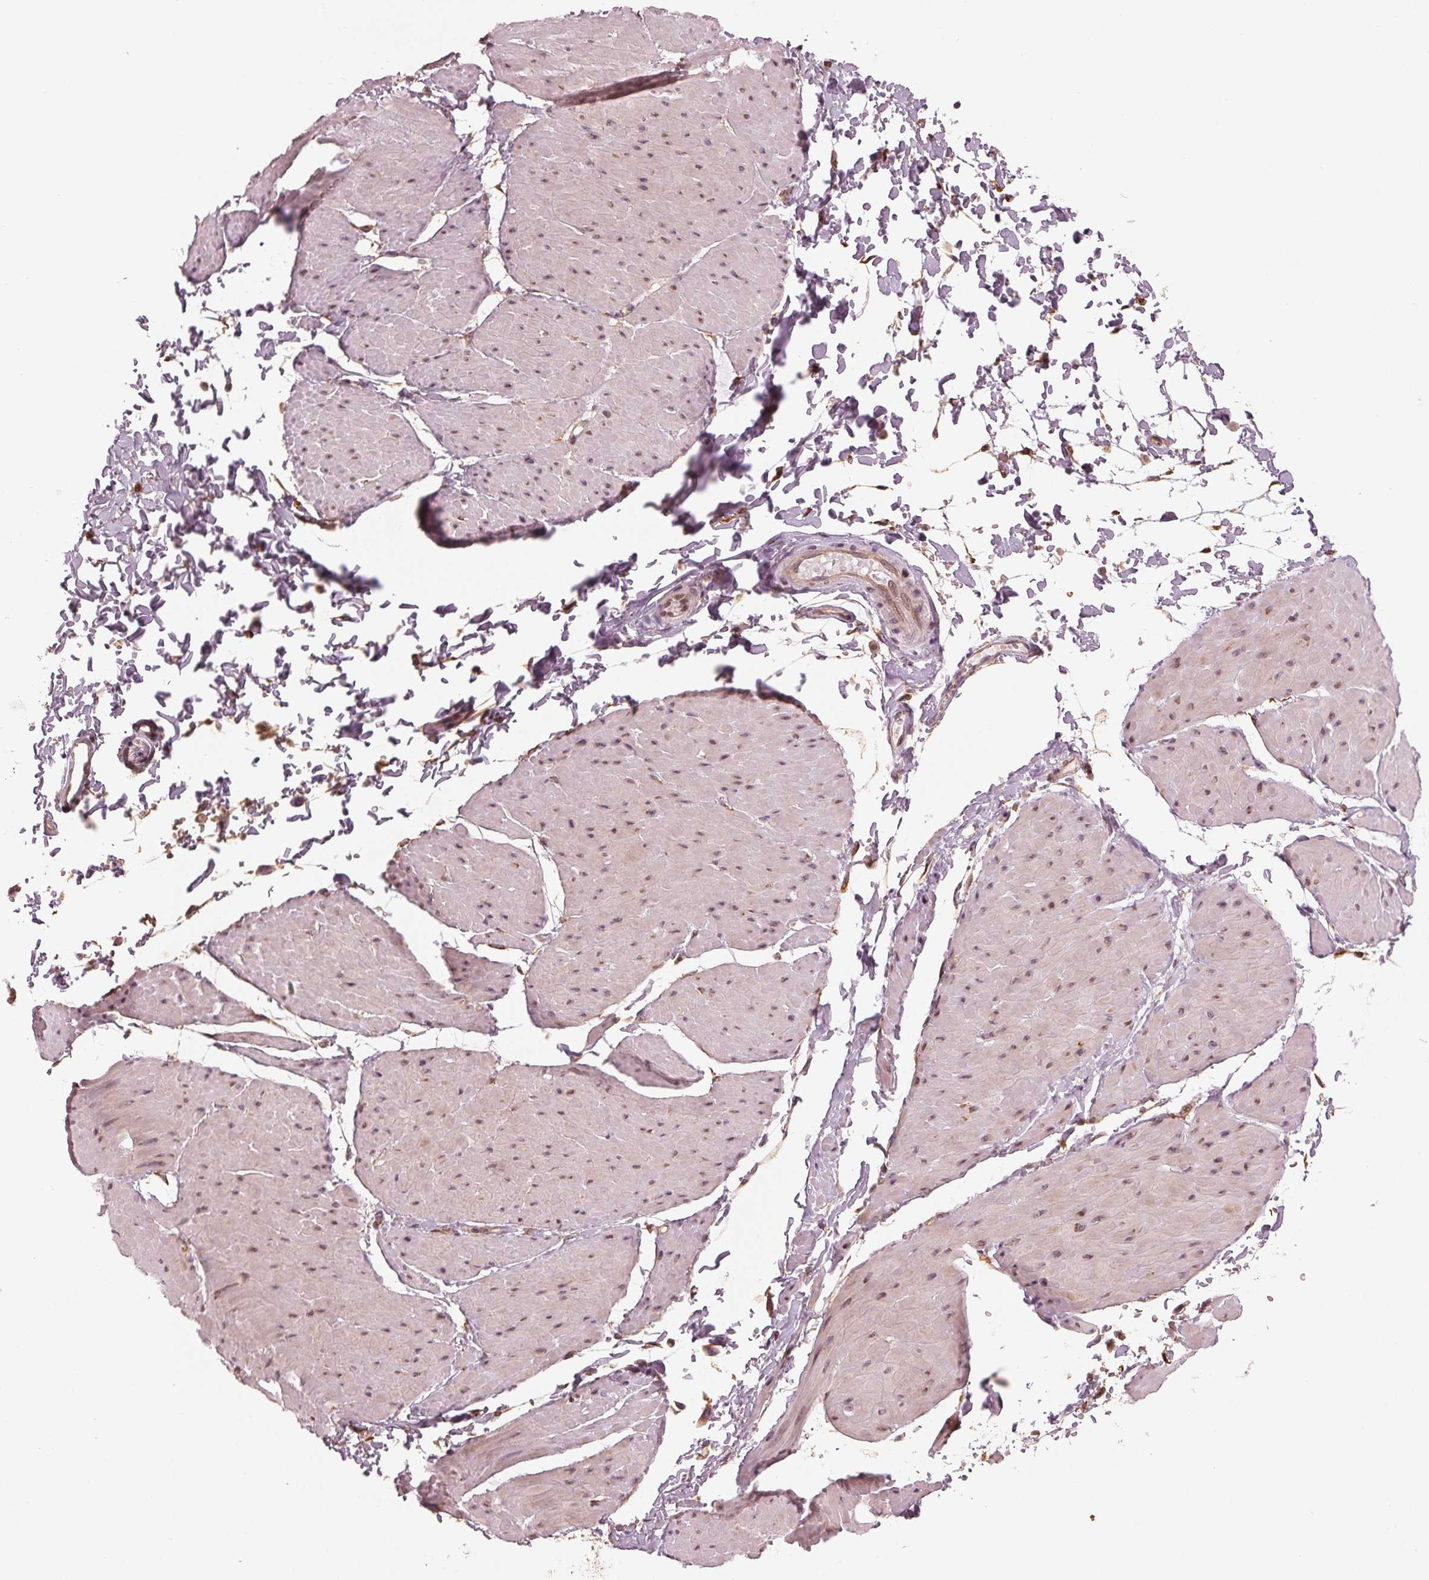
{"staining": {"intensity": "negative", "quantity": "none", "location": "none"}, "tissue": "adipose tissue", "cell_type": "Adipocytes", "image_type": "normal", "snomed": [{"axis": "morphology", "description": "Normal tissue, NOS"}, {"axis": "topography", "description": "Smooth muscle"}, {"axis": "topography", "description": "Peripheral nerve tissue"}], "caption": "Immunohistochemistry (IHC) photomicrograph of unremarkable human adipose tissue stained for a protein (brown), which exhibits no positivity in adipocytes. (Immunohistochemistry, brightfield microscopy, high magnification).", "gene": "CMIP", "patient": {"sex": "male", "age": 58}}